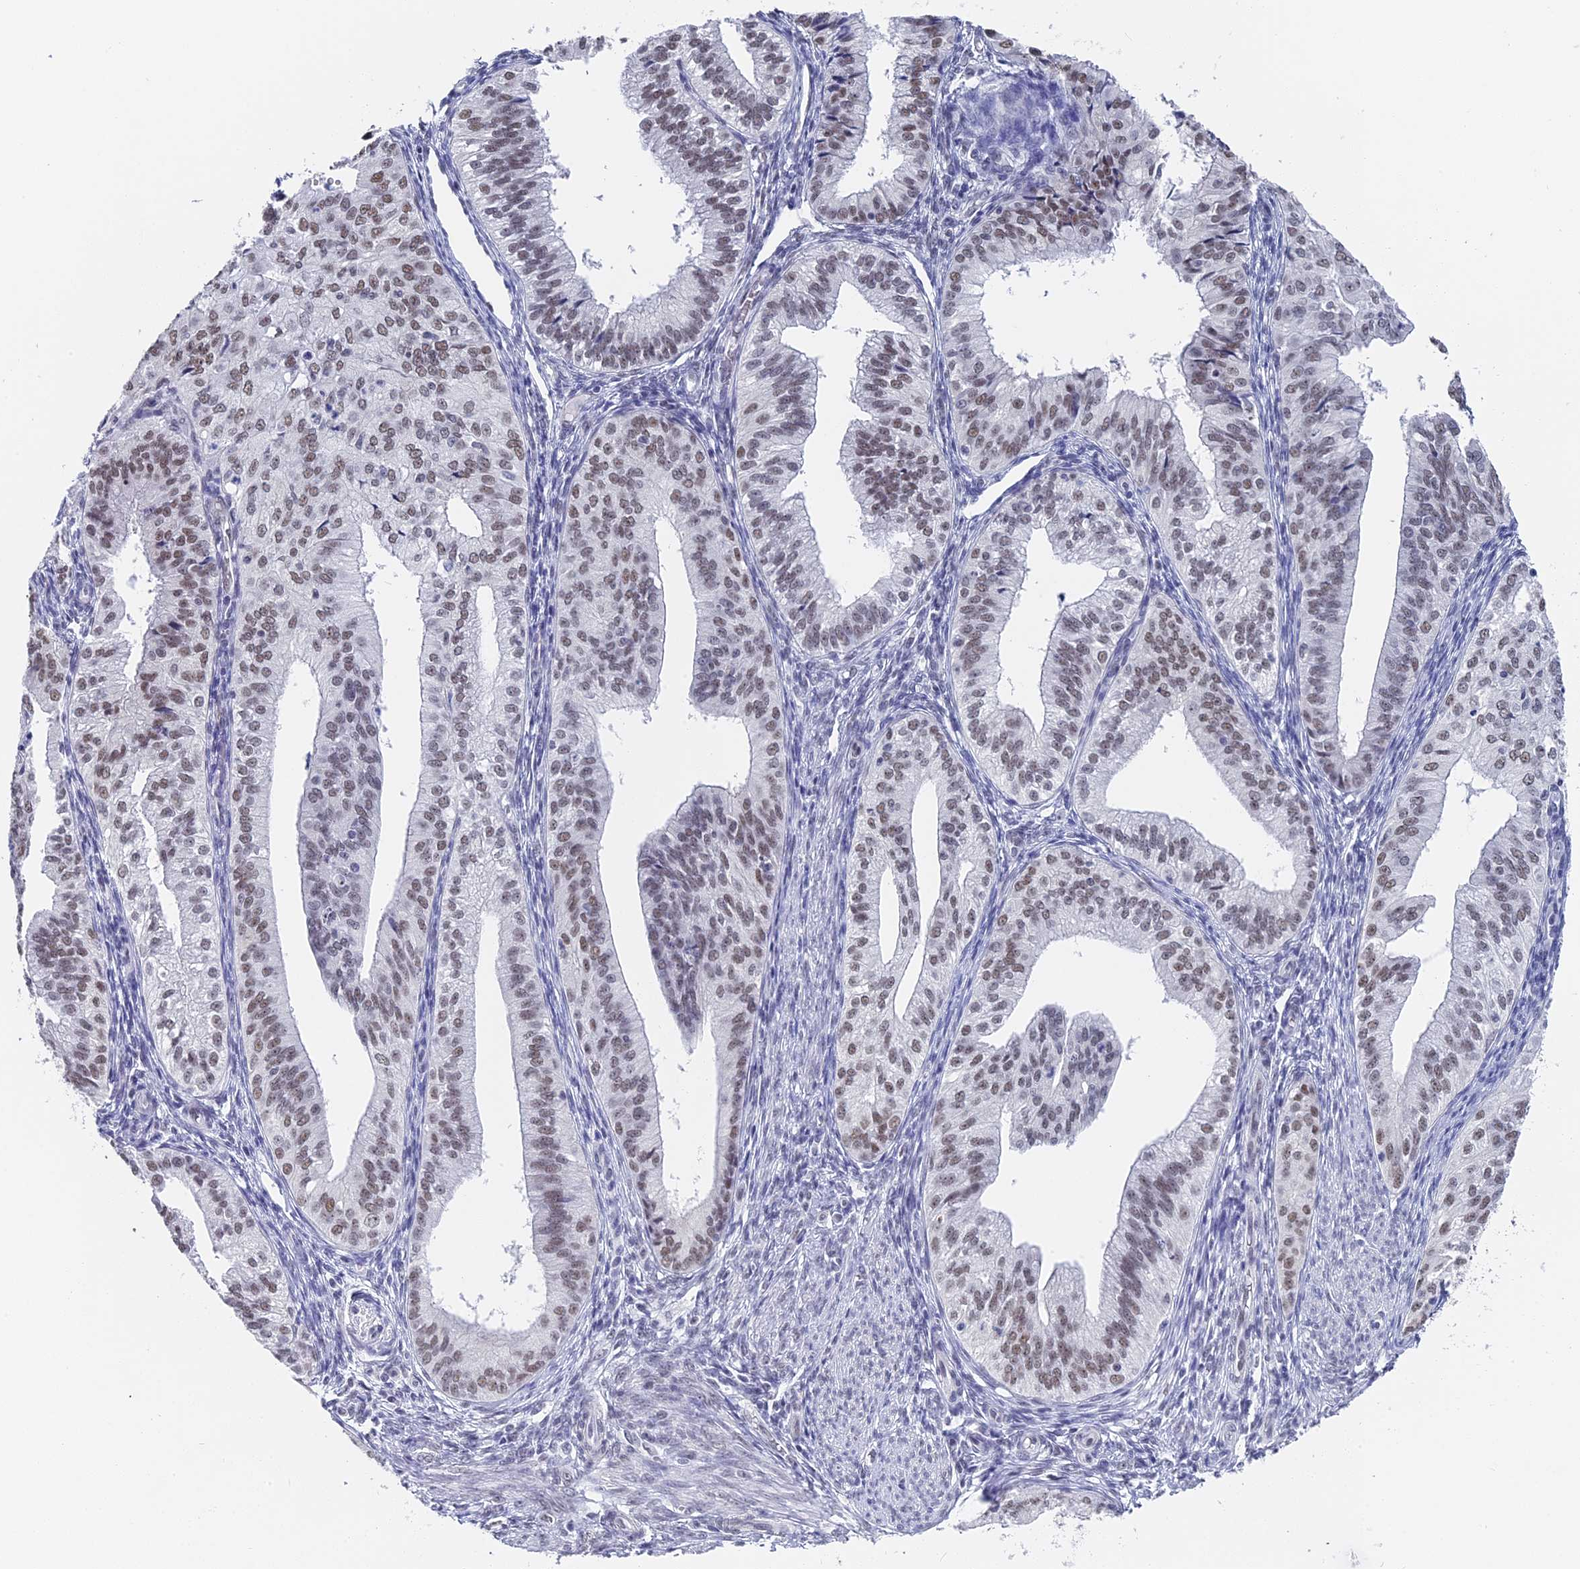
{"staining": {"intensity": "moderate", "quantity": "25%-75%", "location": "nuclear"}, "tissue": "endometrial cancer", "cell_type": "Tumor cells", "image_type": "cancer", "snomed": [{"axis": "morphology", "description": "Adenocarcinoma, NOS"}, {"axis": "topography", "description": "Endometrium"}], "caption": "Immunohistochemical staining of human adenocarcinoma (endometrial) reveals moderate nuclear protein positivity in about 25%-75% of tumor cells.", "gene": "CD2BP2", "patient": {"sex": "female", "age": 50}}